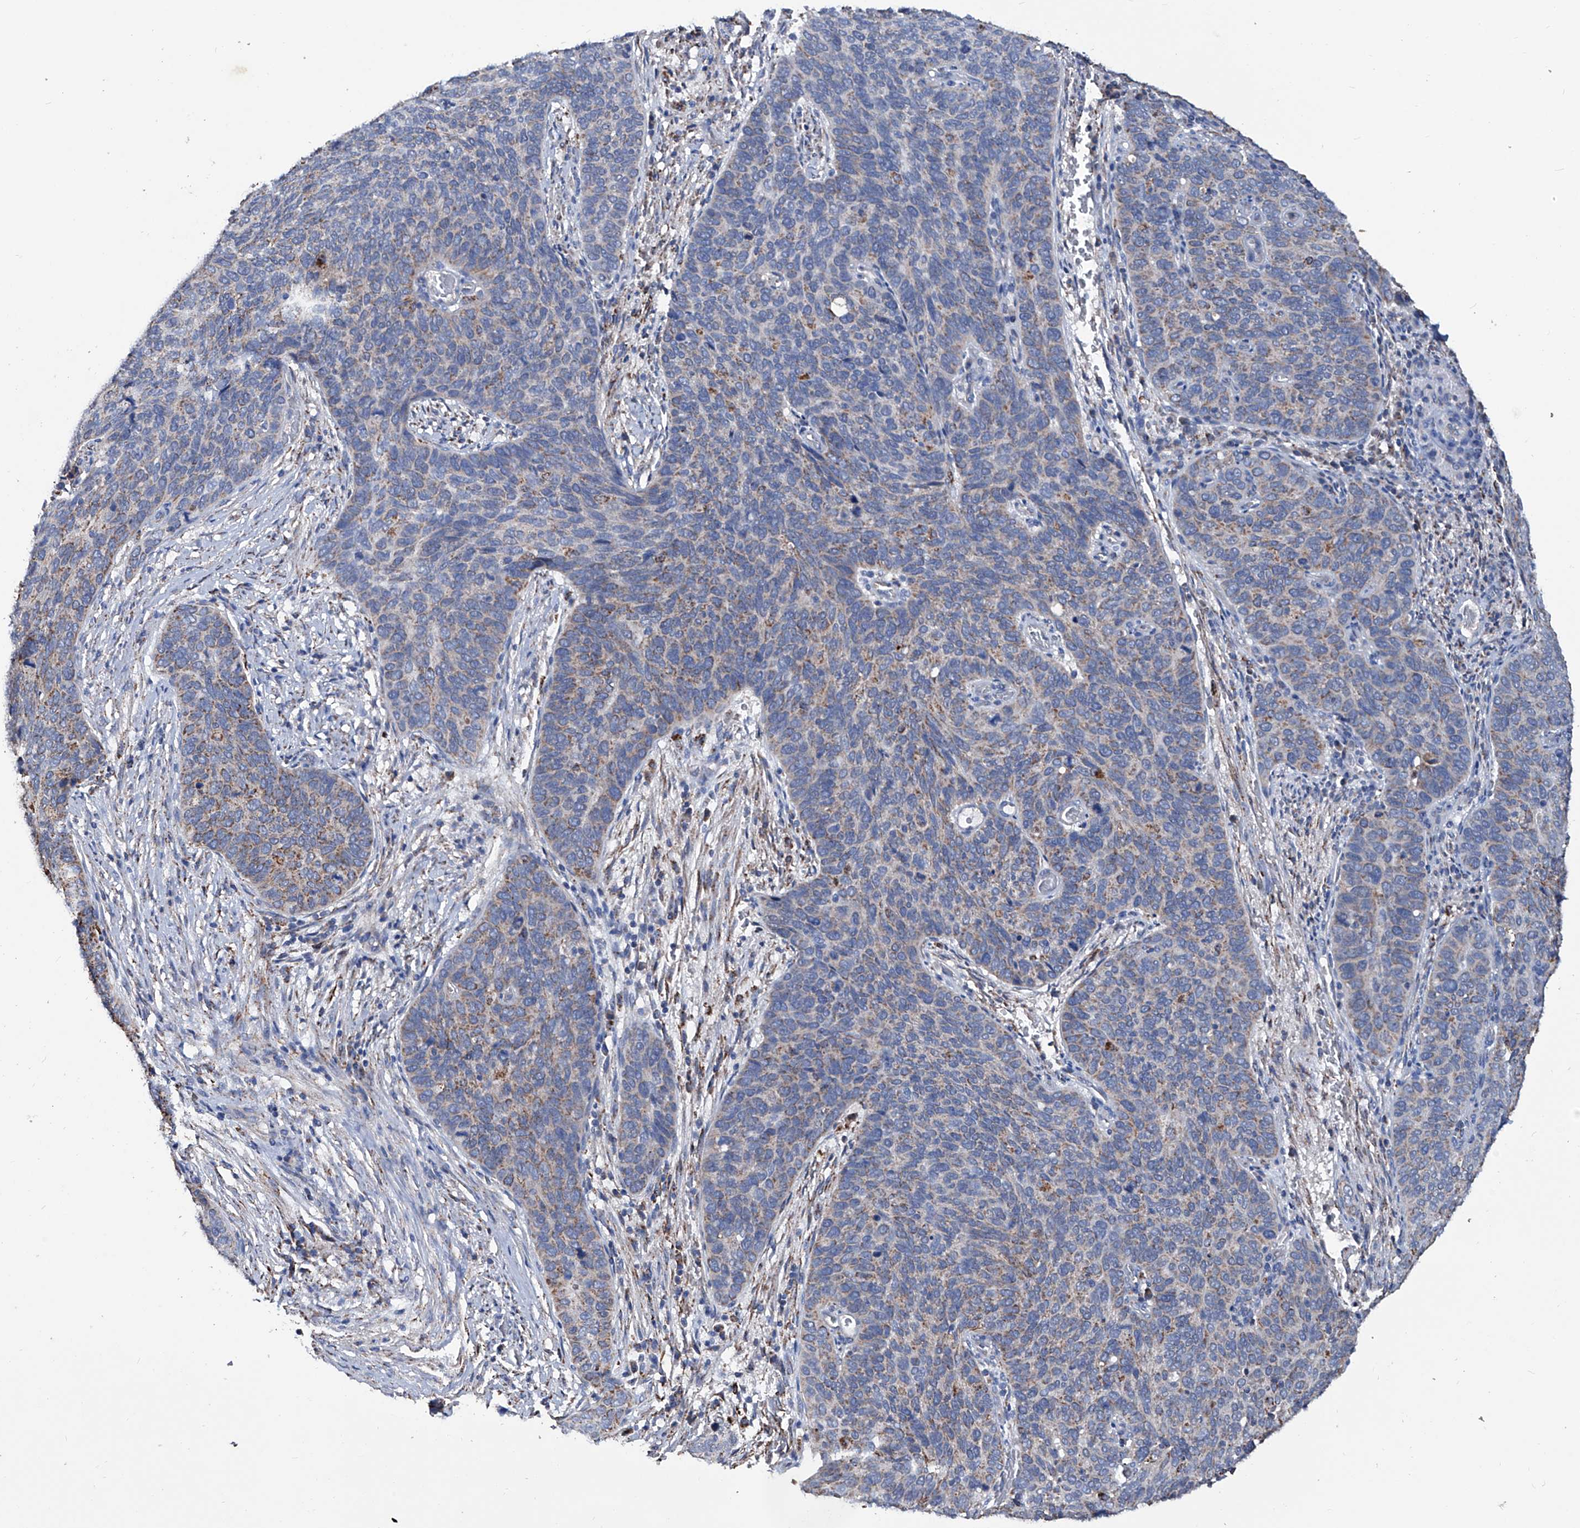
{"staining": {"intensity": "weak", "quantity": ">75%", "location": "cytoplasmic/membranous"}, "tissue": "cervical cancer", "cell_type": "Tumor cells", "image_type": "cancer", "snomed": [{"axis": "morphology", "description": "Squamous cell carcinoma, NOS"}, {"axis": "topography", "description": "Cervix"}], "caption": "Weak cytoplasmic/membranous staining for a protein is present in about >75% of tumor cells of cervical cancer (squamous cell carcinoma) using IHC.", "gene": "NHS", "patient": {"sex": "female", "age": 60}}